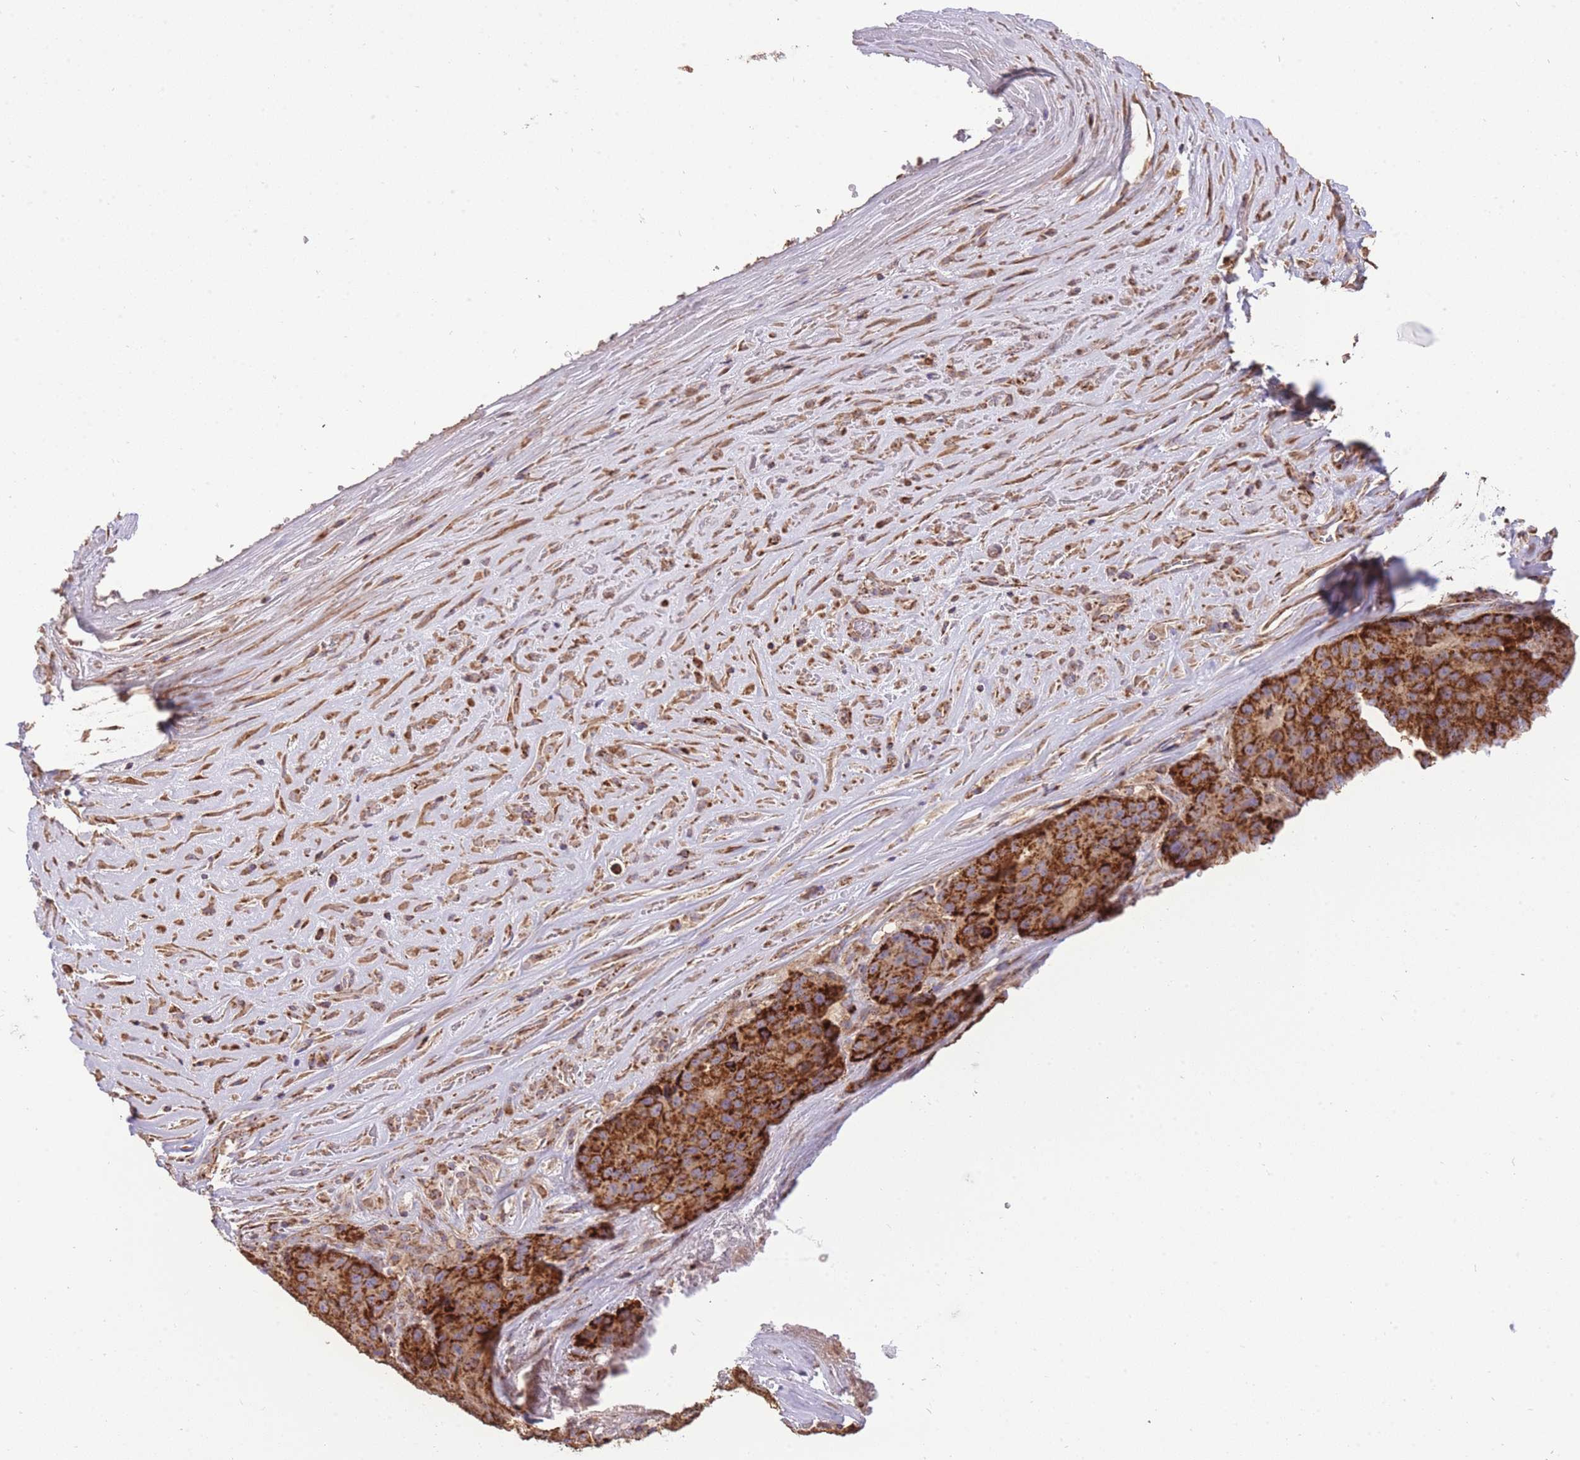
{"staining": {"intensity": "strong", "quantity": ">75%", "location": "cytoplasmic/membranous"}, "tissue": "stomach cancer", "cell_type": "Tumor cells", "image_type": "cancer", "snomed": [{"axis": "morphology", "description": "Adenocarcinoma, NOS"}, {"axis": "topography", "description": "Stomach"}], "caption": "A brown stain labels strong cytoplasmic/membranous staining of a protein in human stomach adenocarcinoma tumor cells.", "gene": "PREP", "patient": {"sex": "male", "age": 71}}